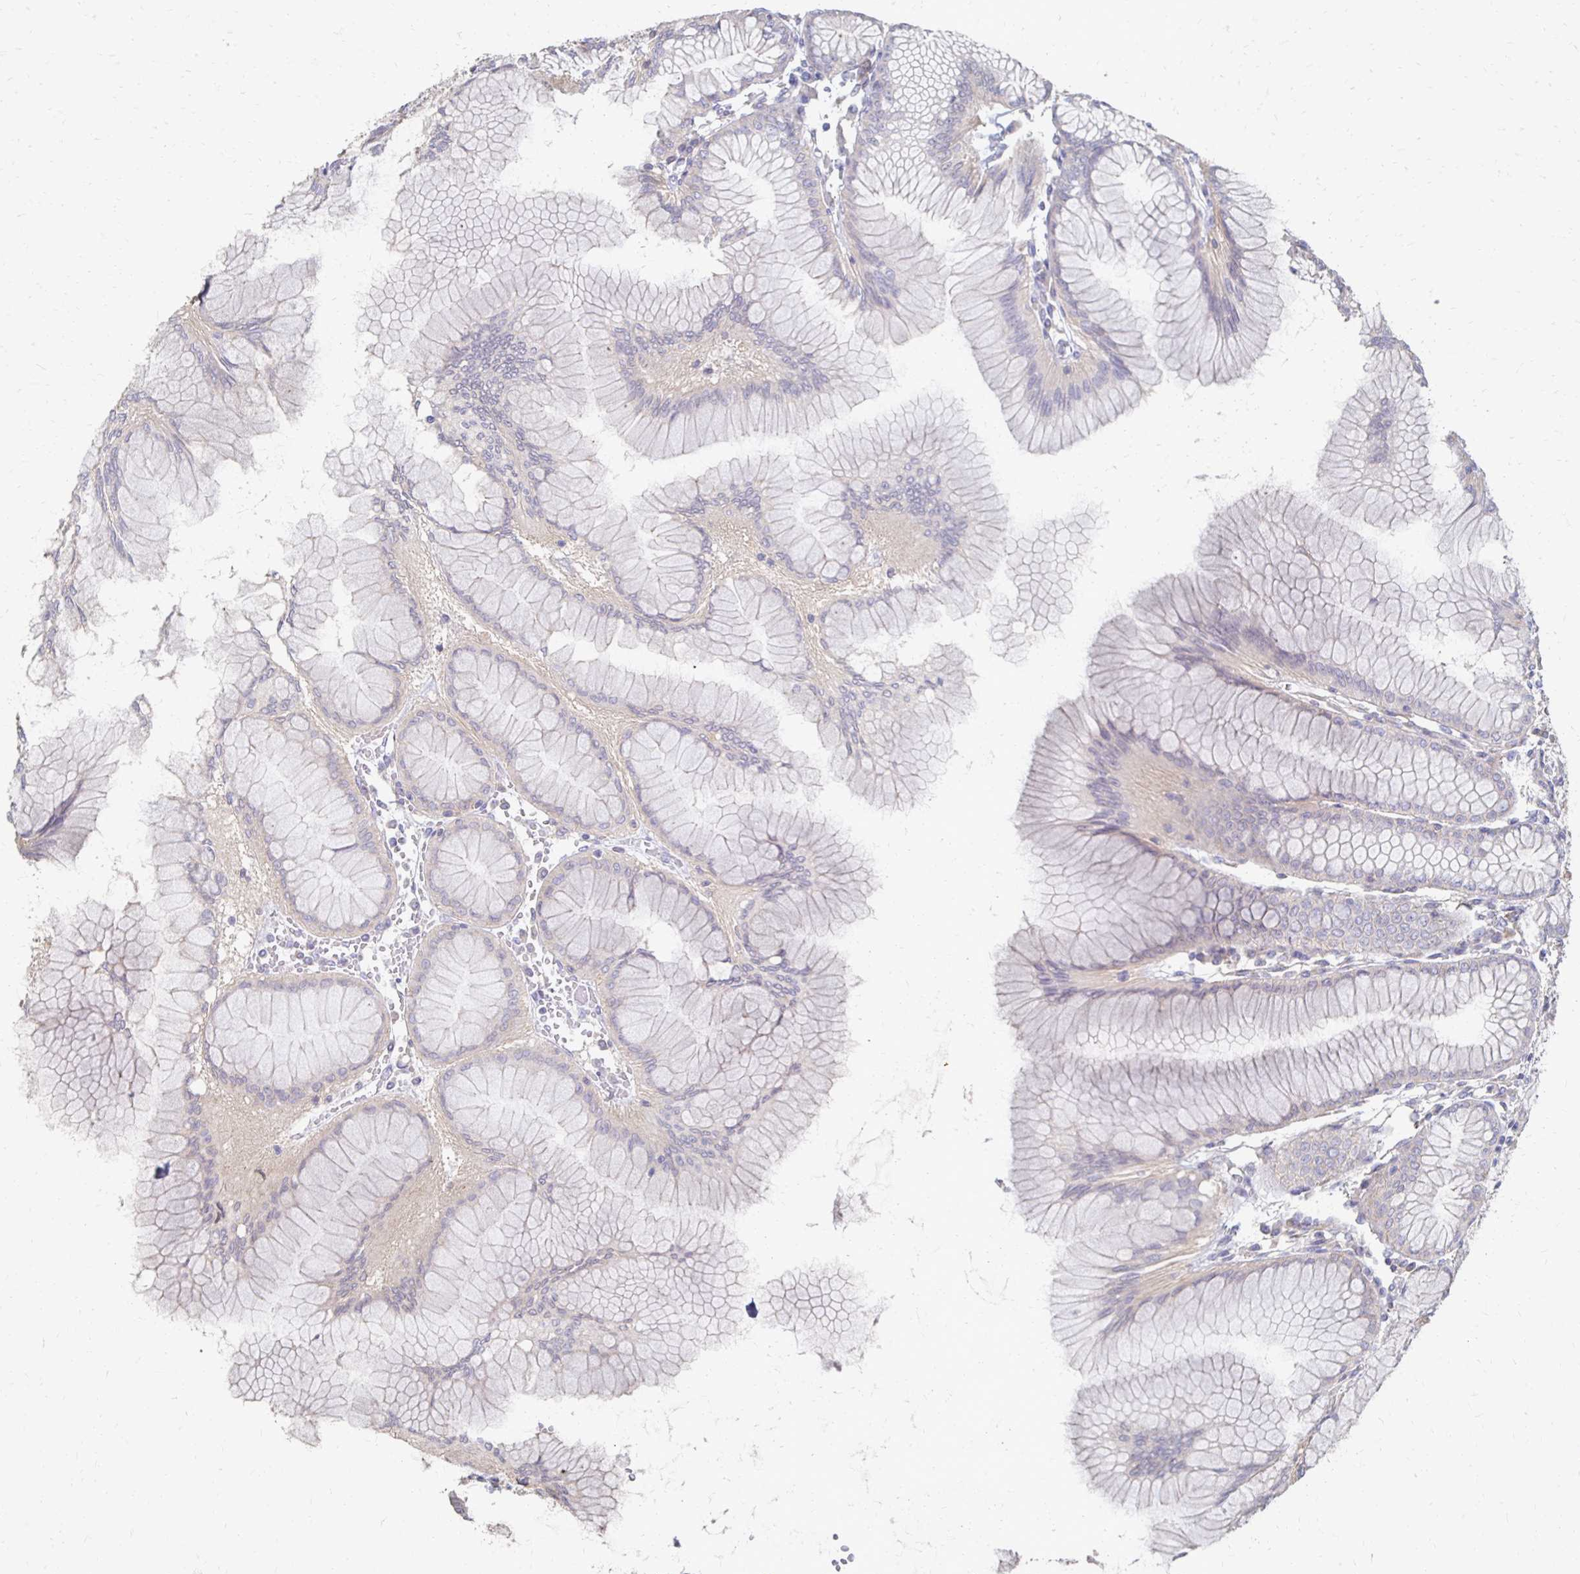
{"staining": {"intensity": "weak", "quantity": "25%-75%", "location": "cytoplasmic/membranous"}, "tissue": "stomach", "cell_type": "Glandular cells", "image_type": "normal", "snomed": [{"axis": "morphology", "description": "Normal tissue, NOS"}, {"axis": "topography", "description": "Stomach"}], "caption": "Brown immunohistochemical staining in unremarkable human stomach exhibits weak cytoplasmic/membranous staining in approximately 25%-75% of glandular cells.", "gene": "ZNF727", "patient": {"sex": "female", "age": 57}}